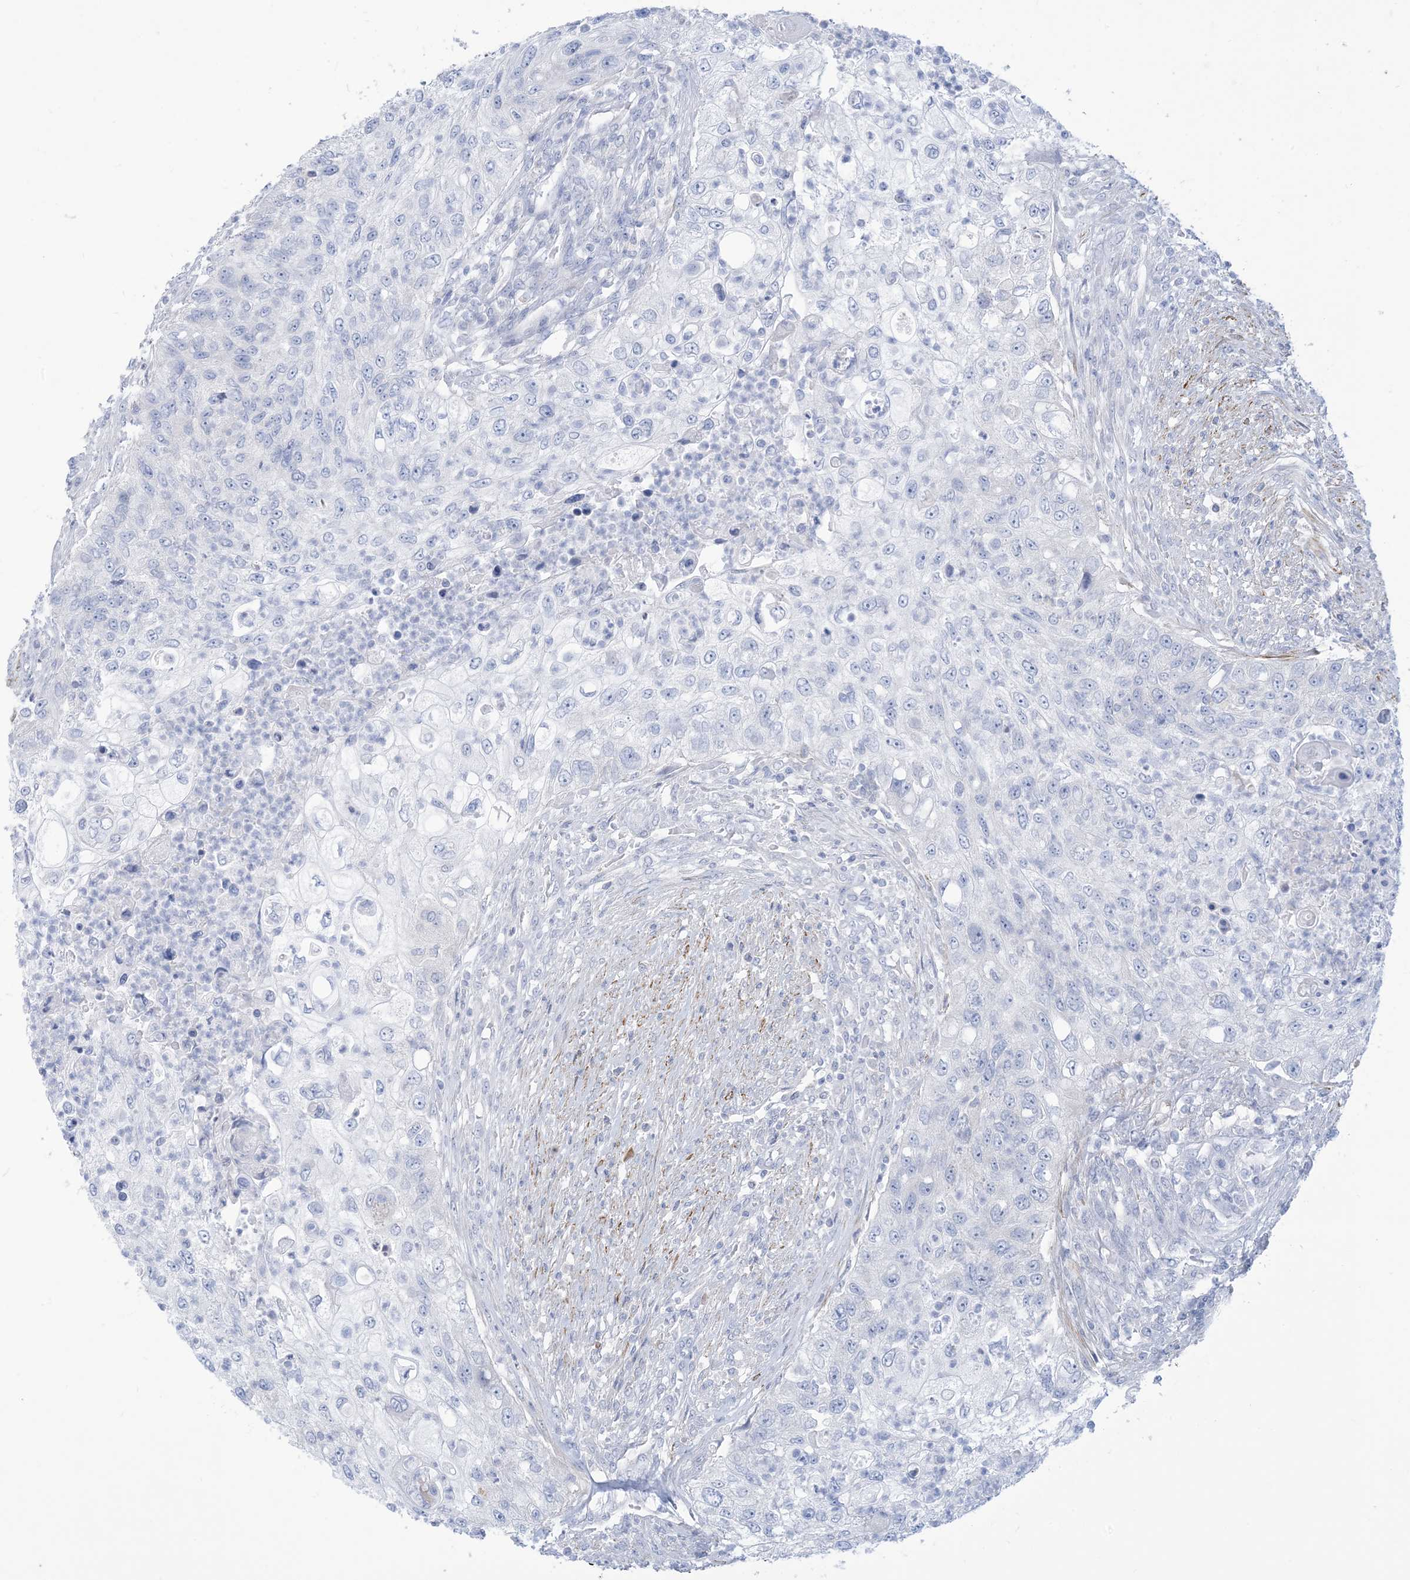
{"staining": {"intensity": "negative", "quantity": "none", "location": "none"}, "tissue": "urothelial cancer", "cell_type": "Tumor cells", "image_type": "cancer", "snomed": [{"axis": "morphology", "description": "Urothelial carcinoma, High grade"}, {"axis": "topography", "description": "Urinary bladder"}], "caption": "Tumor cells are negative for protein expression in human urothelial cancer. (Brightfield microscopy of DAB immunohistochemistry (IHC) at high magnification).", "gene": "MARS2", "patient": {"sex": "female", "age": 60}}